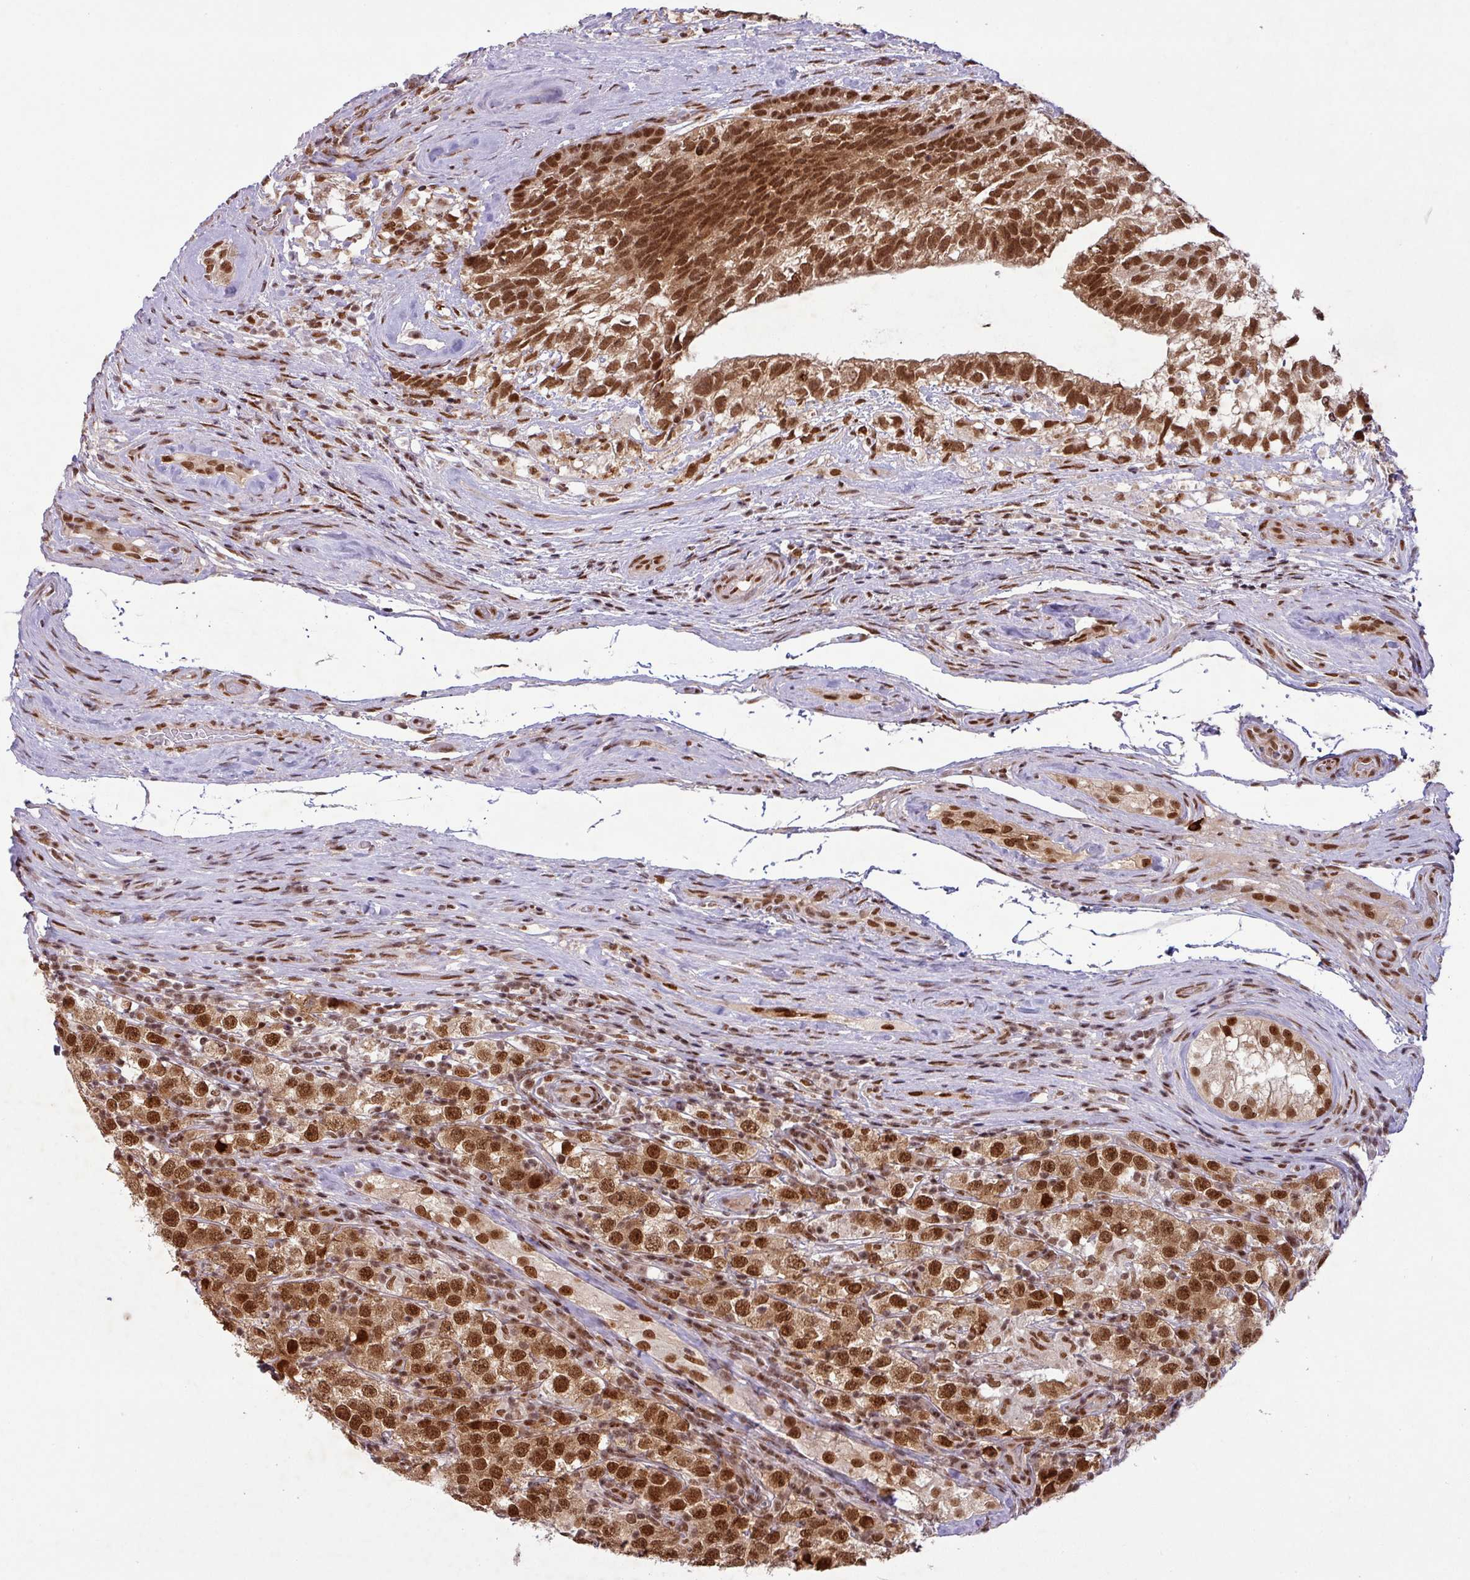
{"staining": {"intensity": "strong", "quantity": ">75%", "location": "cytoplasmic/membranous,nuclear"}, "tissue": "testis cancer", "cell_type": "Tumor cells", "image_type": "cancer", "snomed": [{"axis": "morphology", "description": "Seminoma, NOS"}, {"axis": "morphology", "description": "Carcinoma, Embryonal, NOS"}, {"axis": "topography", "description": "Testis"}], "caption": "Immunohistochemistry (IHC) image of neoplastic tissue: human testis cancer stained using immunohistochemistry (IHC) shows high levels of strong protein expression localized specifically in the cytoplasmic/membranous and nuclear of tumor cells, appearing as a cytoplasmic/membranous and nuclear brown color.", "gene": "SRSF2", "patient": {"sex": "male", "age": 41}}